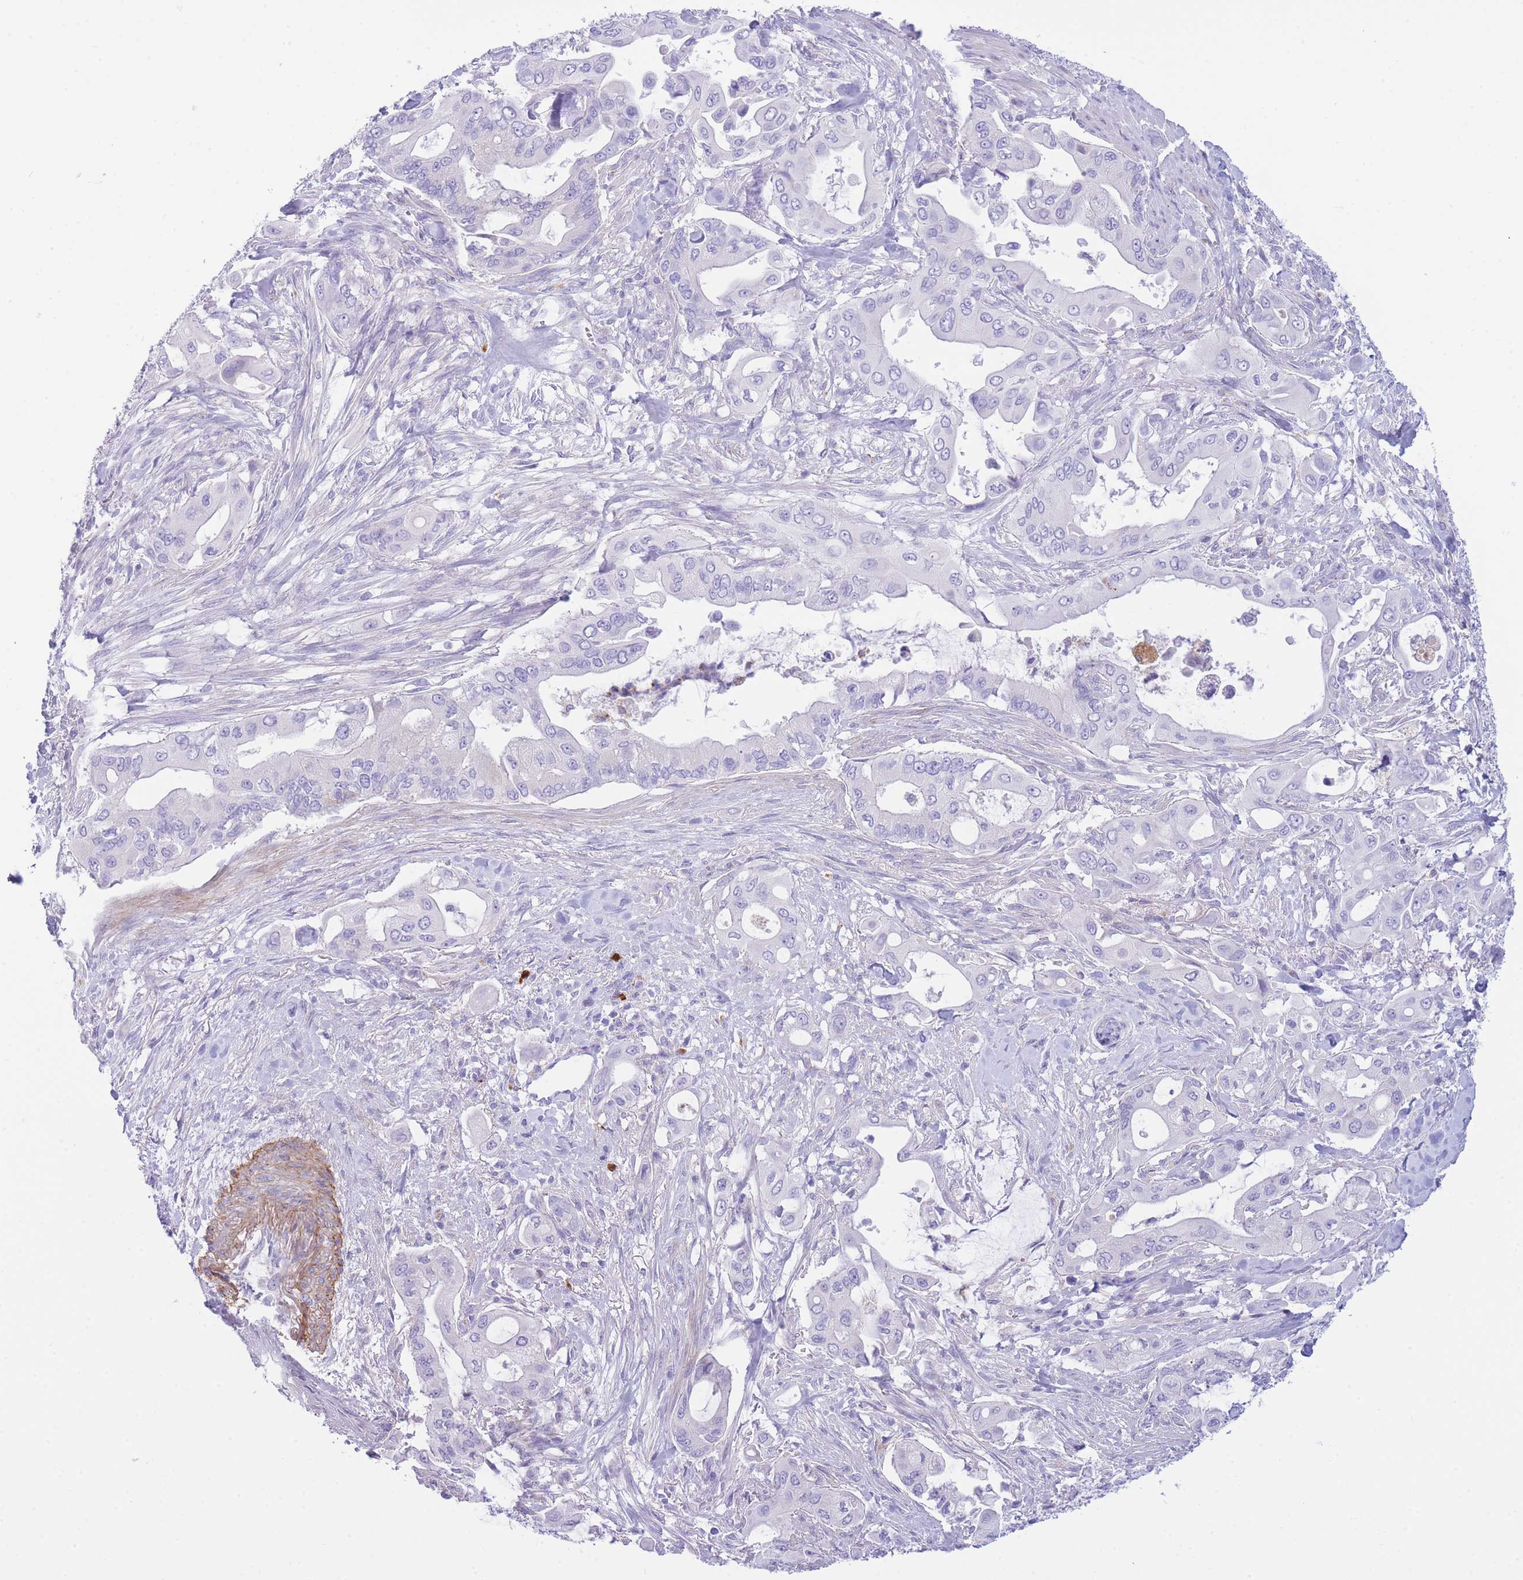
{"staining": {"intensity": "negative", "quantity": "none", "location": "none"}, "tissue": "pancreatic cancer", "cell_type": "Tumor cells", "image_type": "cancer", "snomed": [{"axis": "morphology", "description": "Adenocarcinoma, NOS"}, {"axis": "topography", "description": "Pancreas"}], "caption": "The micrograph exhibits no significant positivity in tumor cells of pancreatic cancer.", "gene": "PLBD1", "patient": {"sex": "male", "age": 57}}